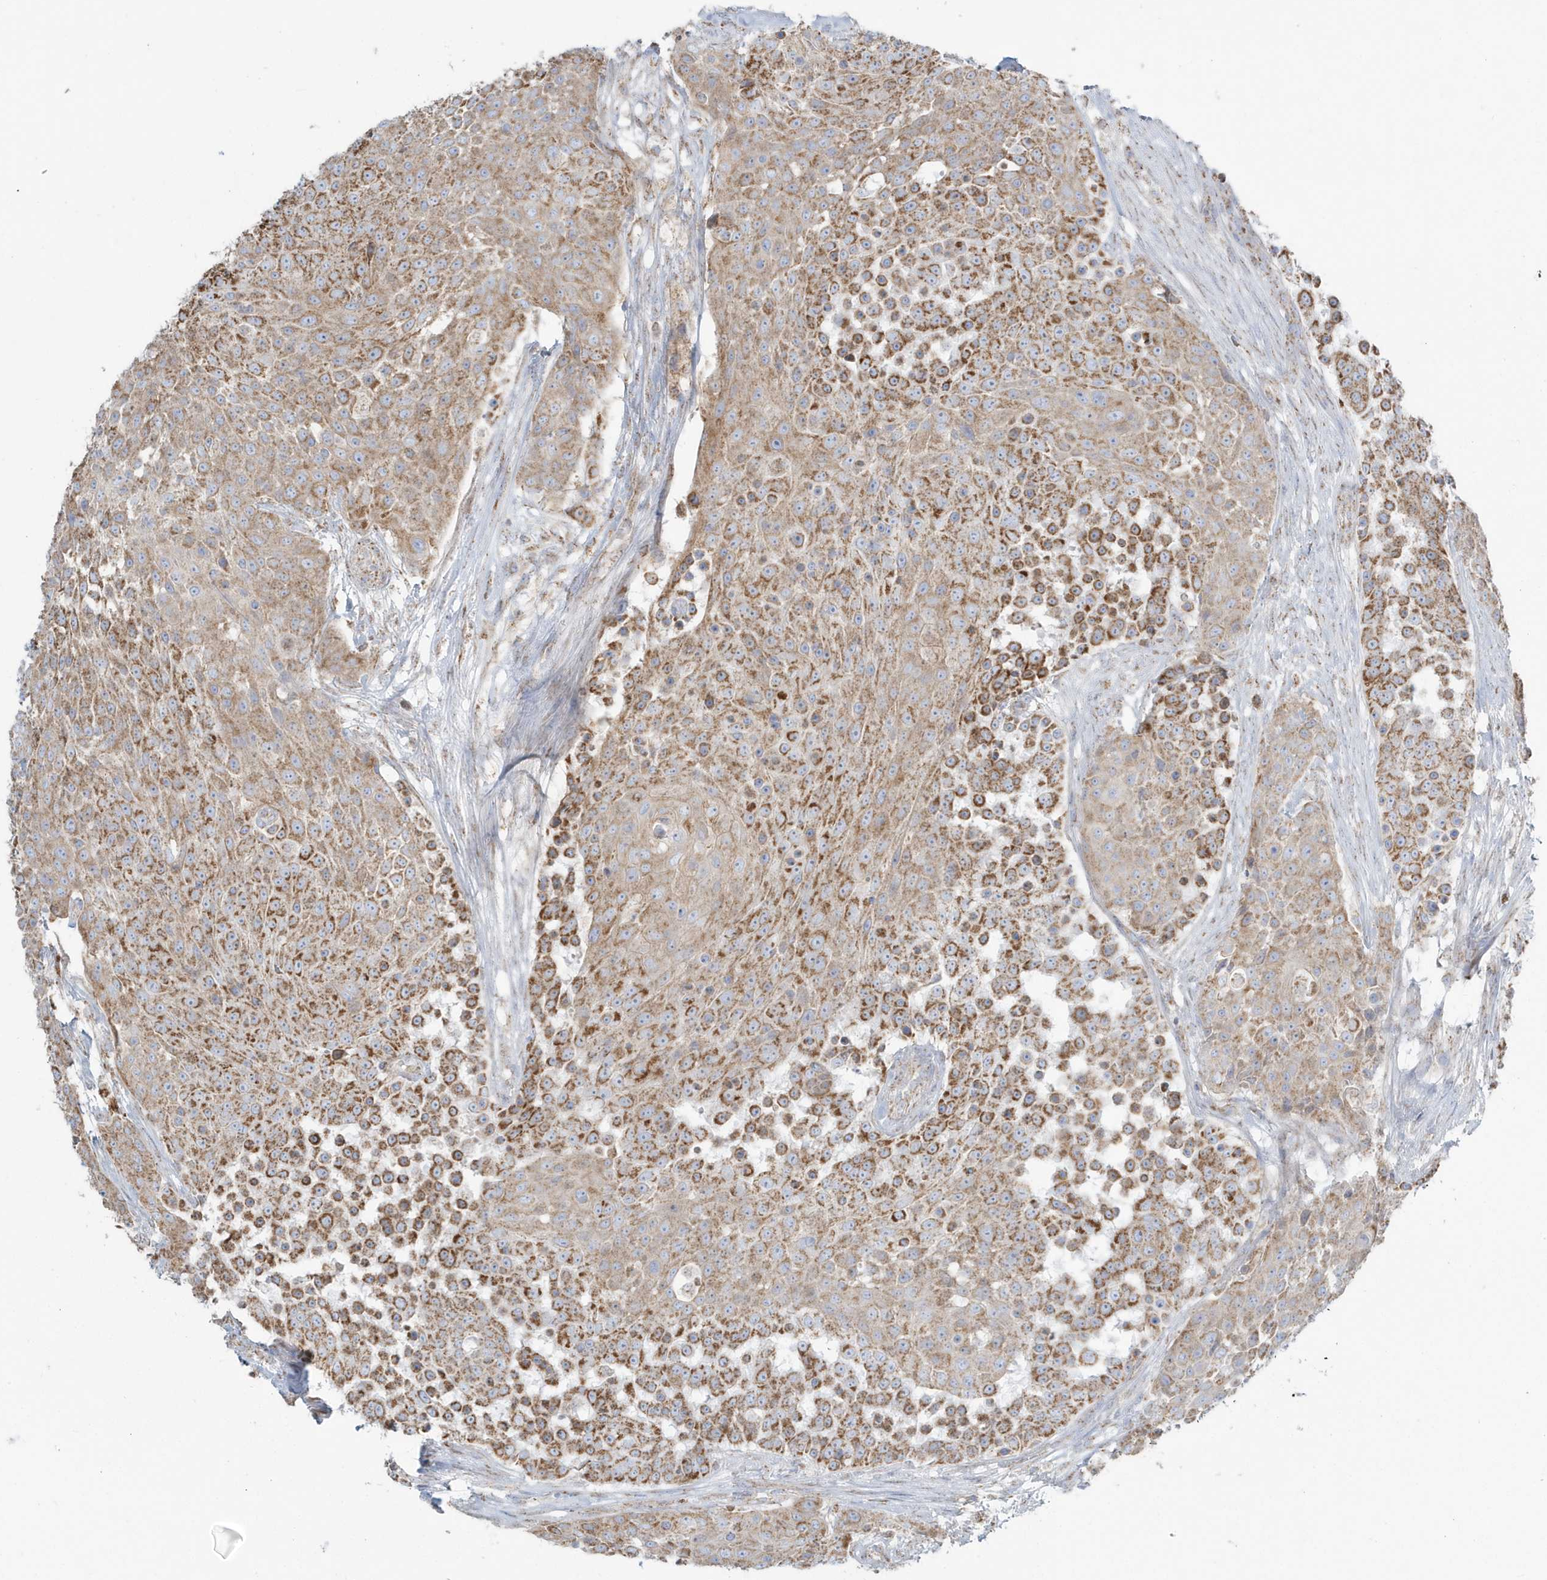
{"staining": {"intensity": "strong", "quantity": "25%-75%", "location": "cytoplasmic/membranous"}, "tissue": "urothelial cancer", "cell_type": "Tumor cells", "image_type": "cancer", "snomed": [{"axis": "morphology", "description": "Urothelial carcinoma, High grade"}, {"axis": "topography", "description": "Urinary bladder"}], "caption": "Urothelial cancer stained for a protein (brown) shows strong cytoplasmic/membranous positive staining in about 25%-75% of tumor cells.", "gene": "RAB11FIP3", "patient": {"sex": "female", "age": 63}}